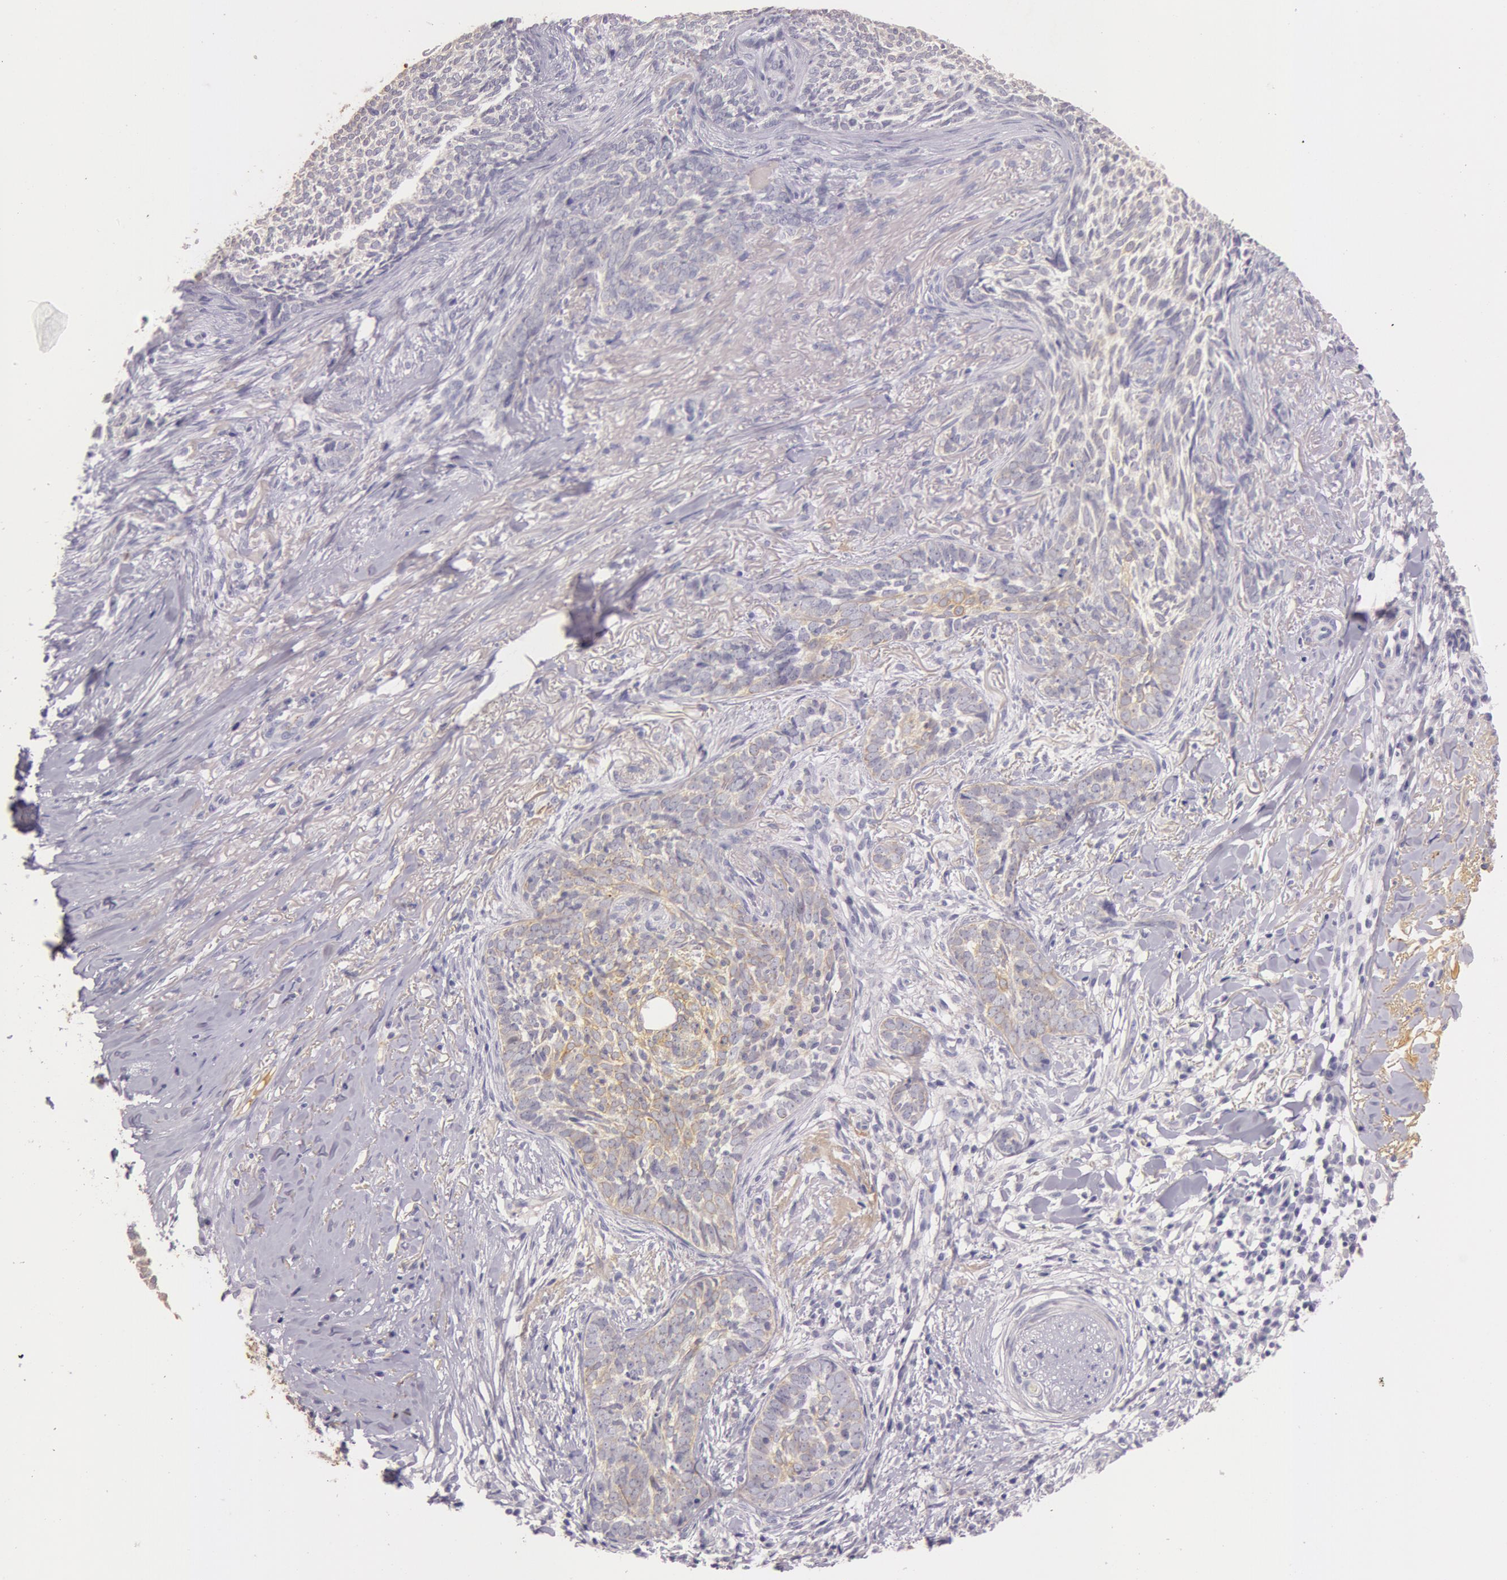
{"staining": {"intensity": "weak", "quantity": "25%-75%", "location": "cytoplasmic/membranous"}, "tissue": "skin cancer", "cell_type": "Tumor cells", "image_type": "cancer", "snomed": [{"axis": "morphology", "description": "Basal cell carcinoma"}, {"axis": "topography", "description": "Skin"}], "caption": "Human skin cancer (basal cell carcinoma) stained with a protein marker exhibits weak staining in tumor cells.", "gene": "C4BPA", "patient": {"sex": "female", "age": 81}}